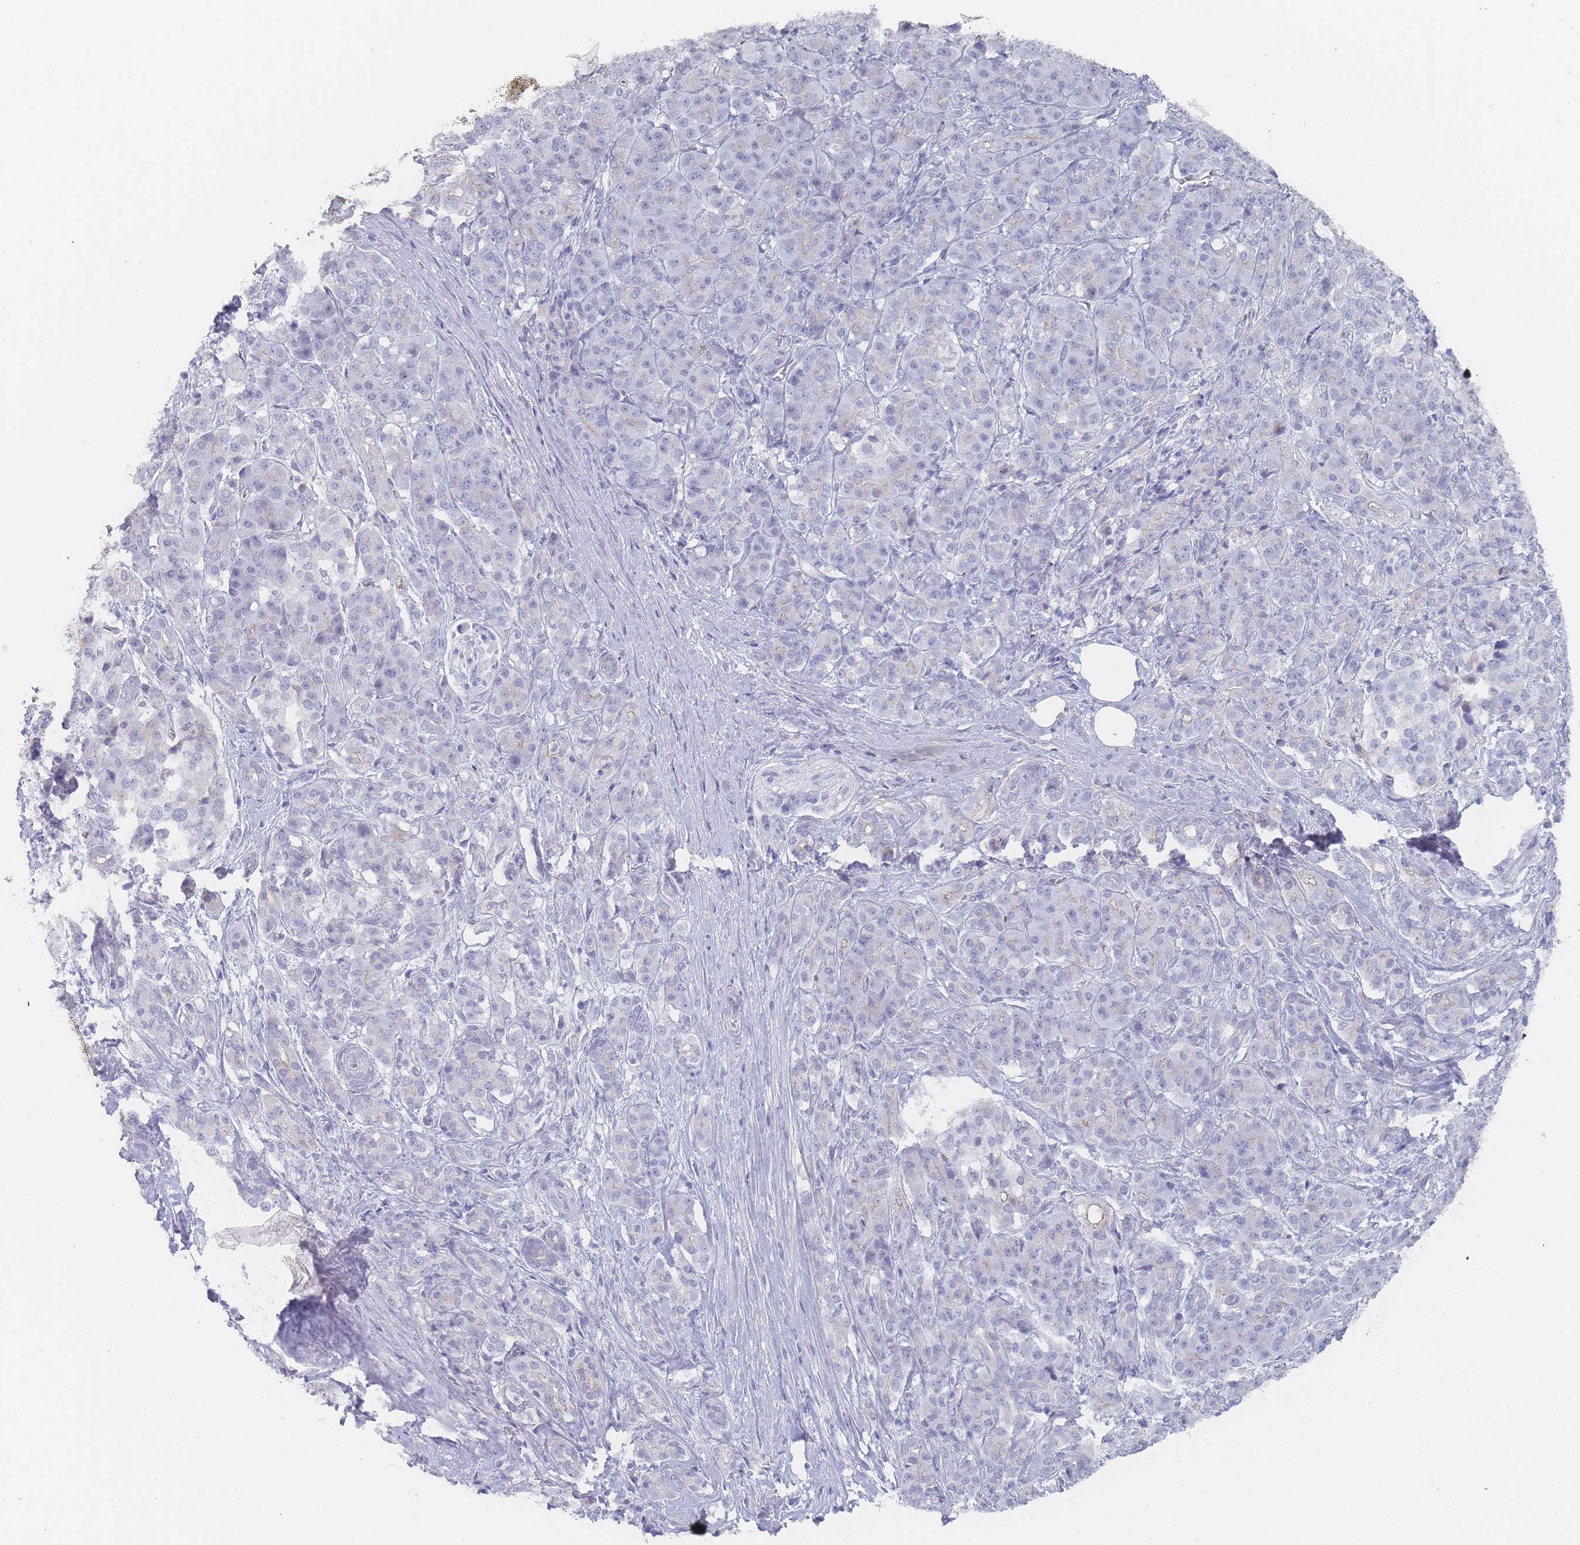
{"staining": {"intensity": "negative", "quantity": "none", "location": "none"}, "tissue": "pancreatic cancer", "cell_type": "Tumor cells", "image_type": "cancer", "snomed": [{"axis": "morphology", "description": "Adenocarcinoma, NOS"}, {"axis": "topography", "description": "Pancreas"}], "caption": "Protein analysis of pancreatic cancer (adenocarcinoma) demonstrates no significant expression in tumor cells.", "gene": "IMPG1", "patient": {"sex": "male", "age": 57}}